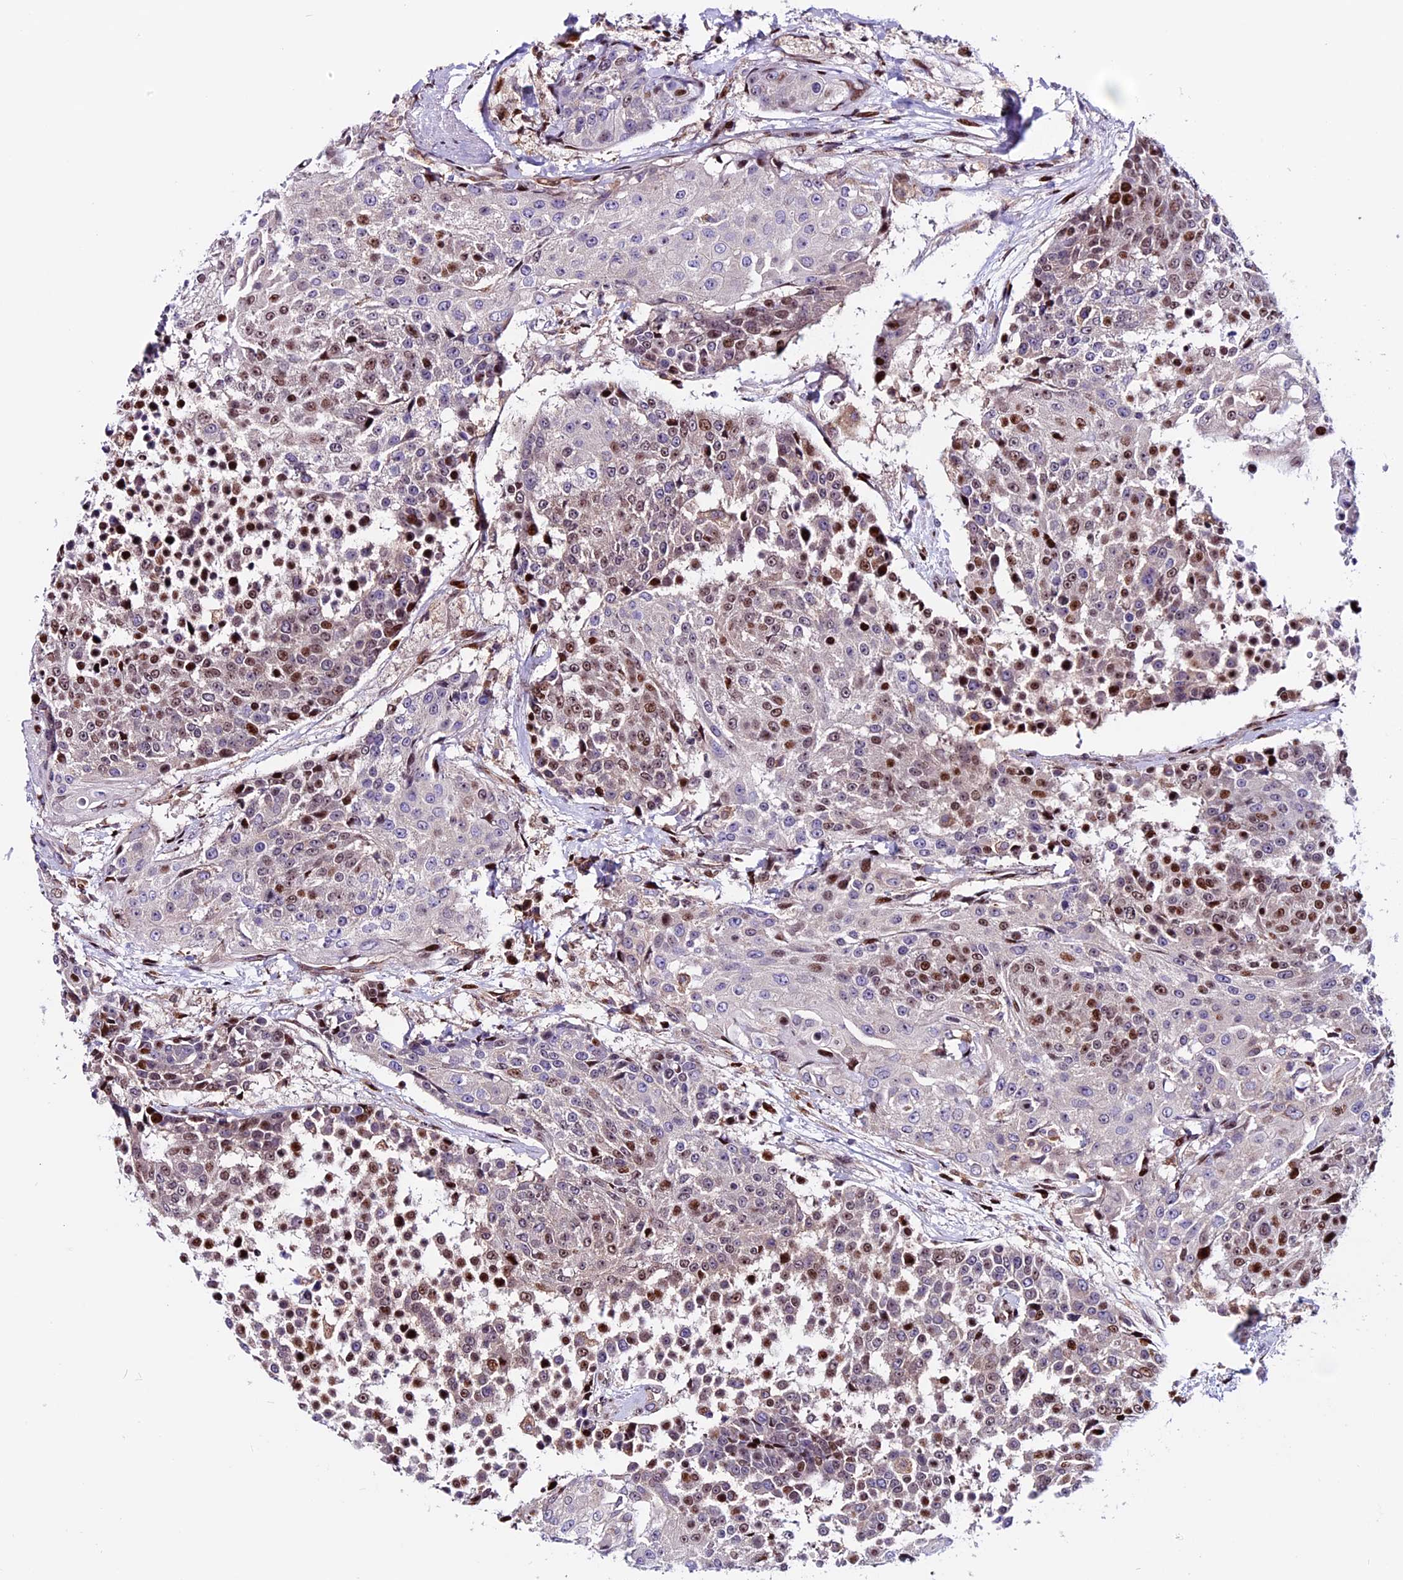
{"staining": {"intensity": "moderate", "quantity": "25%-75%", "location": "nuclear"}, "tissue": "urothelial cancer", "cell_type": "Tumor cells", "image_type": "cancer", "snomed": [{"axis": "morphology", "description": "Urothelial carcinoma, High grade"}, {"axis": "topography", "description": "Urinary bladder"}], "caption": "DAB (3,3'-diaminobenzidine) immunohistochemical staining of urothelial cancer displays moderate nuclear protein expression in about 25%-75% of tumor cells.", "gene": "RINL", "patient": {"sex": "female", "age": 63}}